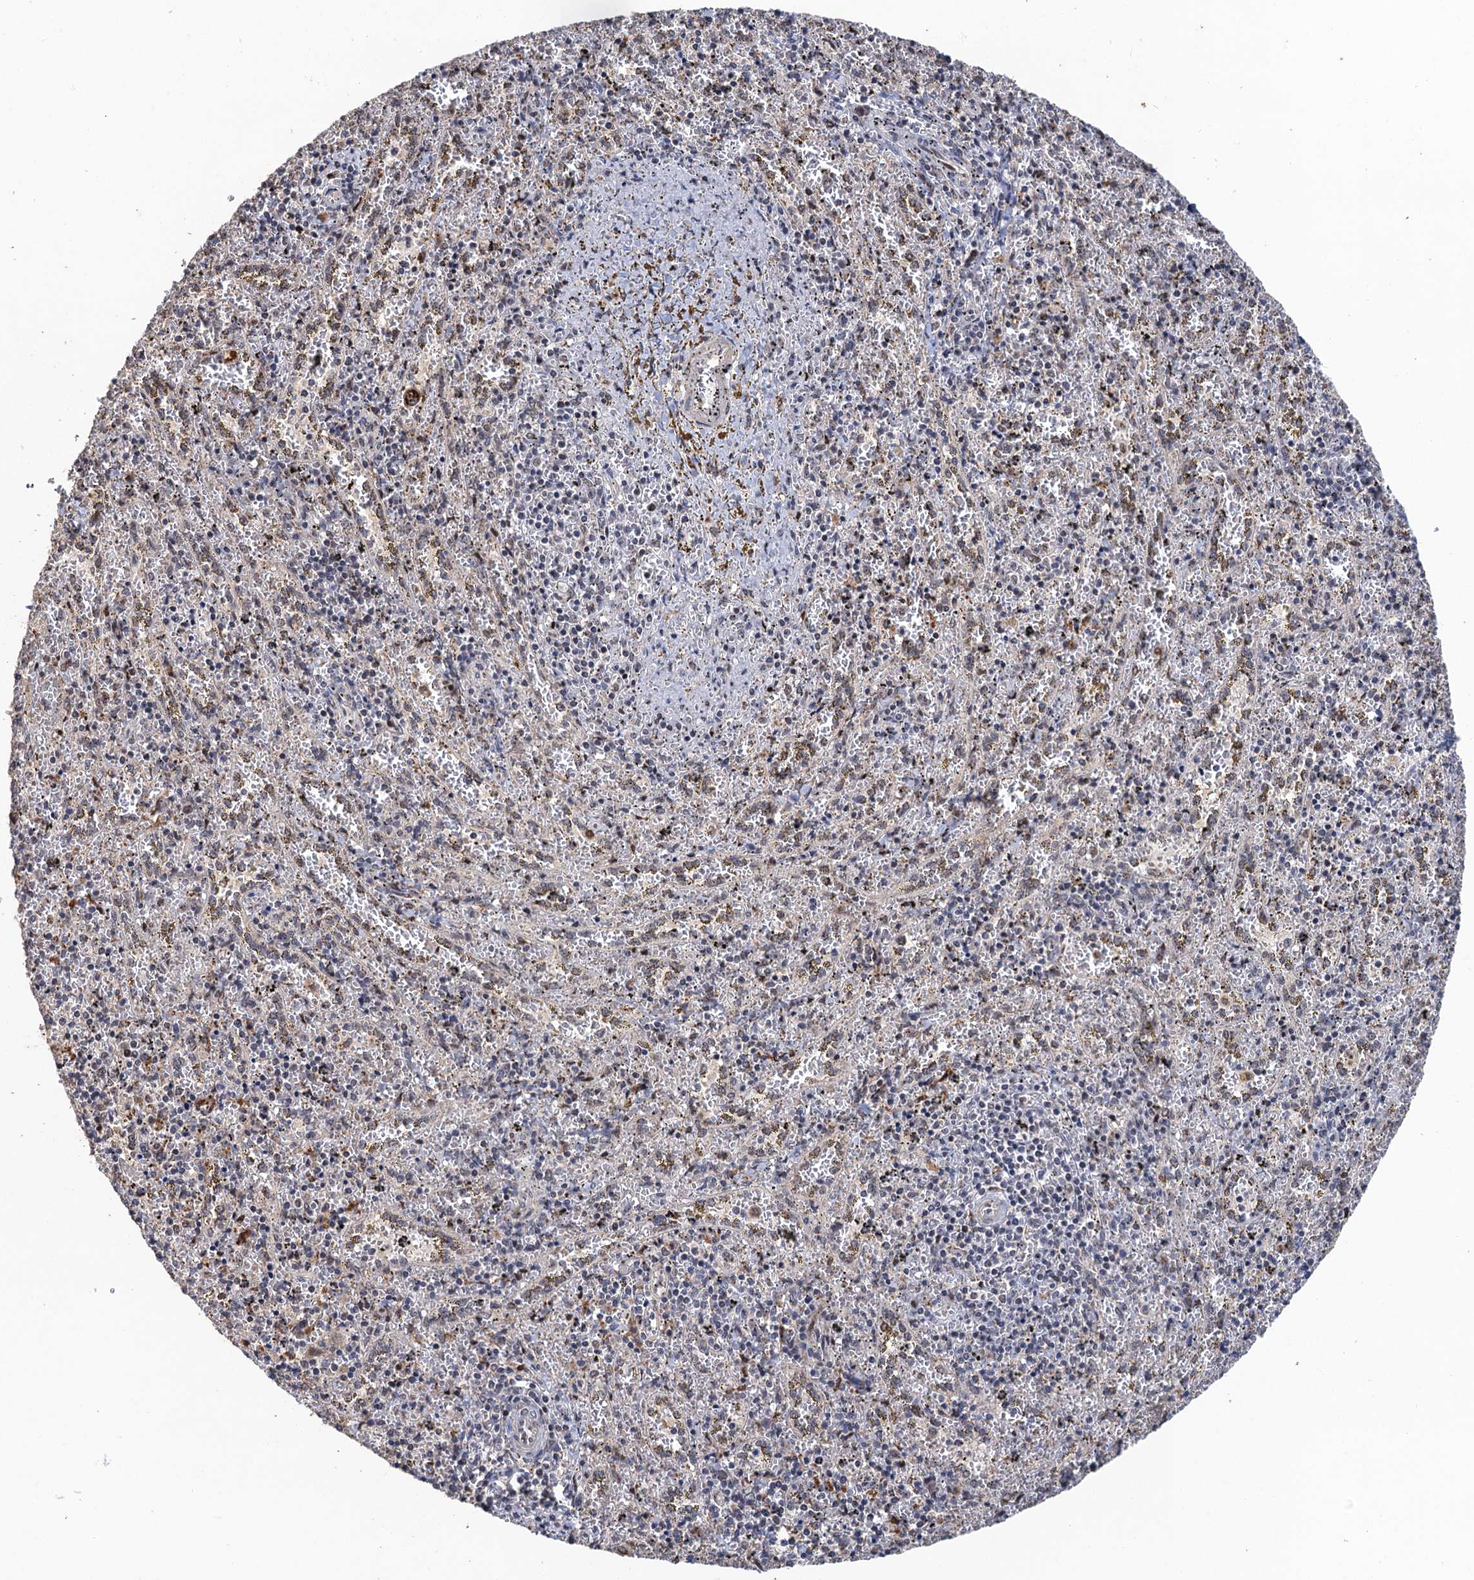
{"staining": {"intensity": "negative", "quantity": "none", "location": "none"}, "tissue": "spleen", "cell_type": "Cells in red pulp", "image_type": "normal", "snomed": [{"axis": "morphology", "description": "Normal tissue, NOS"}, {"axis": "topography", "description": "Spleen"}], "caption": "There is no significant staining in cells in red pulp of spleen. (DAB immunohistochemistry, high magnification).", "gene": "BMERB1", "patient": {"sex": "male", "age": 11}}